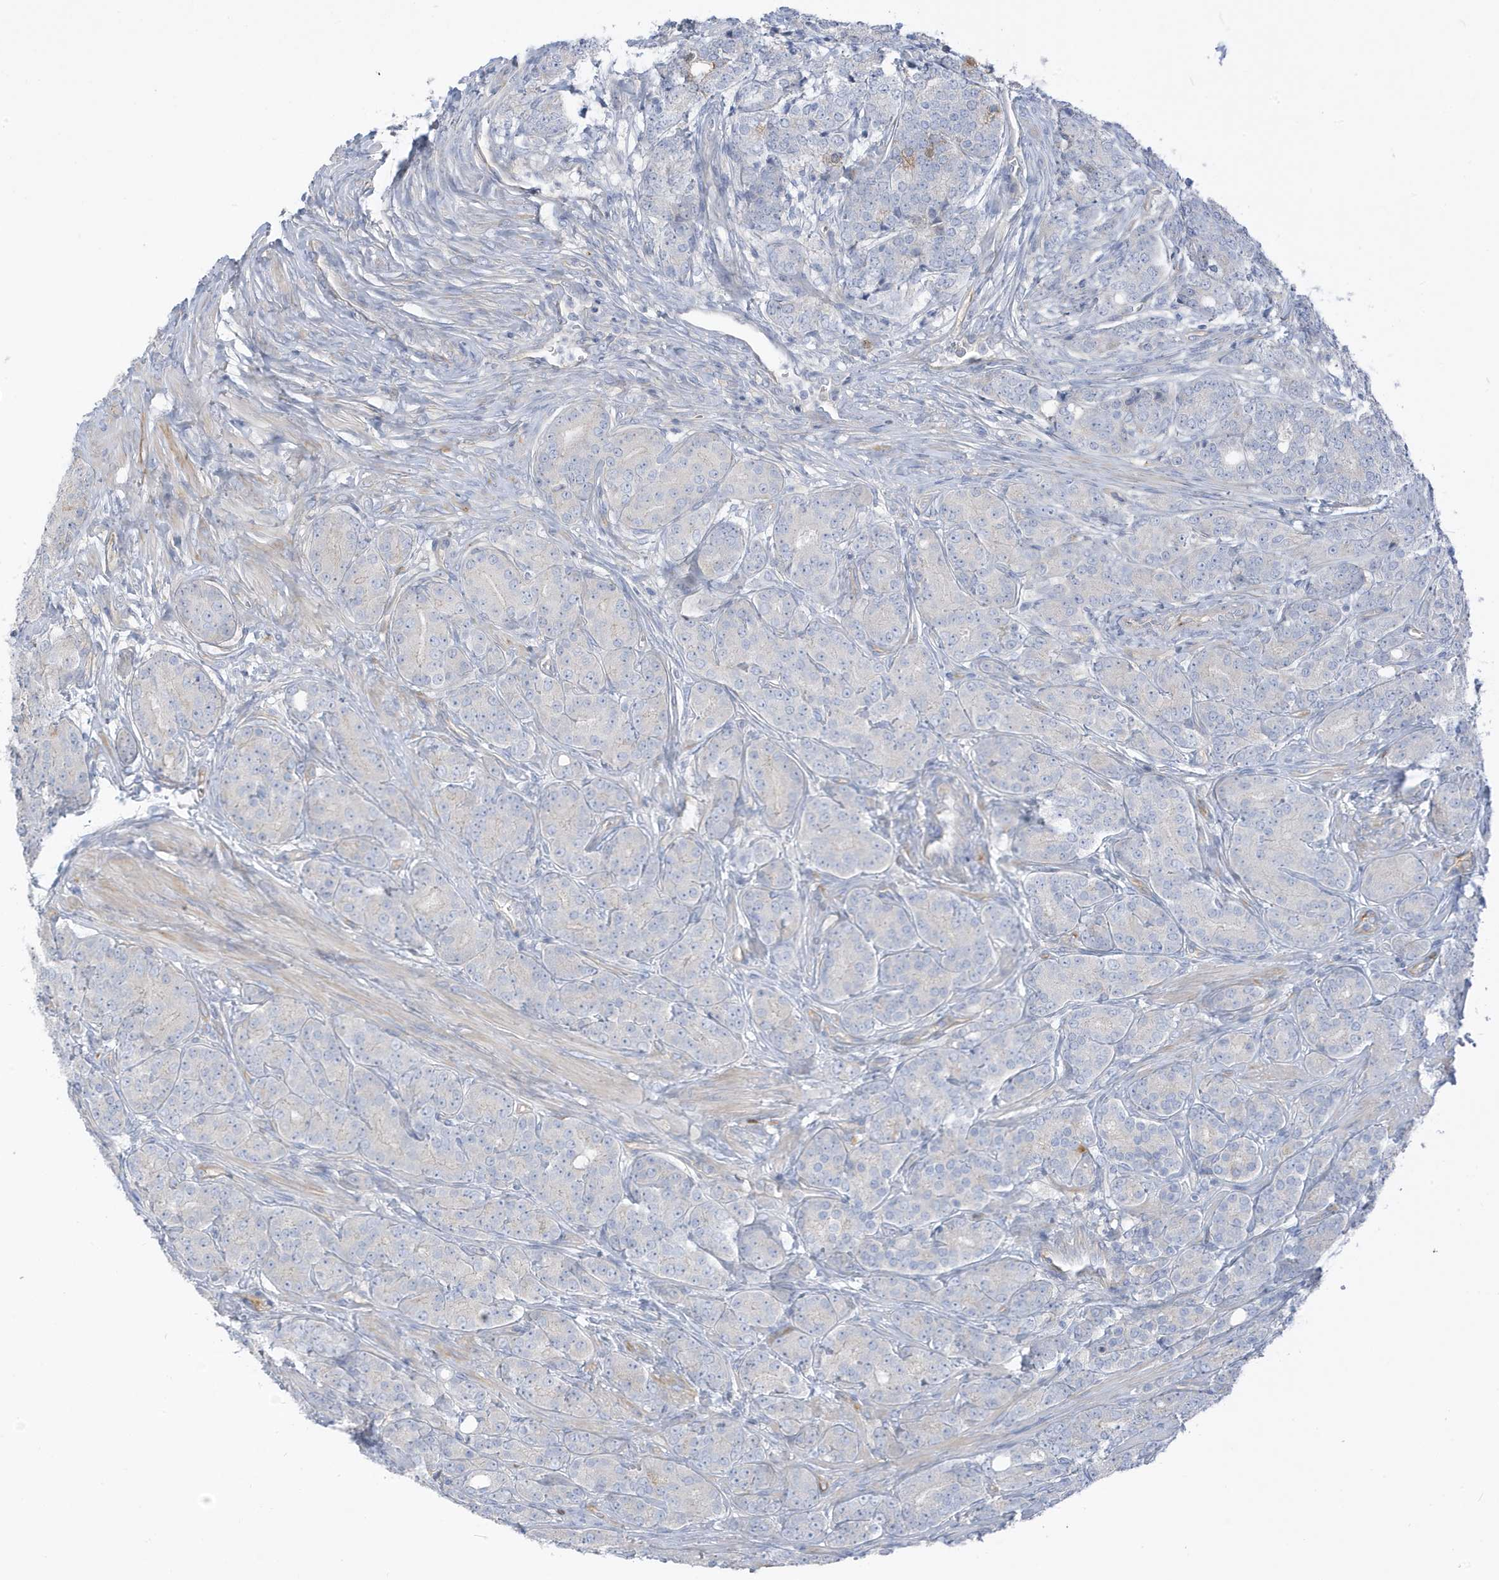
{"staining": {"intensity": "negative", "quantity": "none", "location": "none"}, "tissue": "prostate cancer", "cell_type": "Tumor cells", "image_type": "cancer", "snomed": [{"axis": "morphology", "description": "Adenocarcinoma, High grade"}, {"axis": "topography", "description": "Prostate"}], "caption": "This is an immunohistochemistry (IHC) histopathology image of human prostate high-grade adenocarcinoma. There is no staining in tumor cells.", "gene": "ATP13A5", "patient": {"sex": "male", "age": 62}}